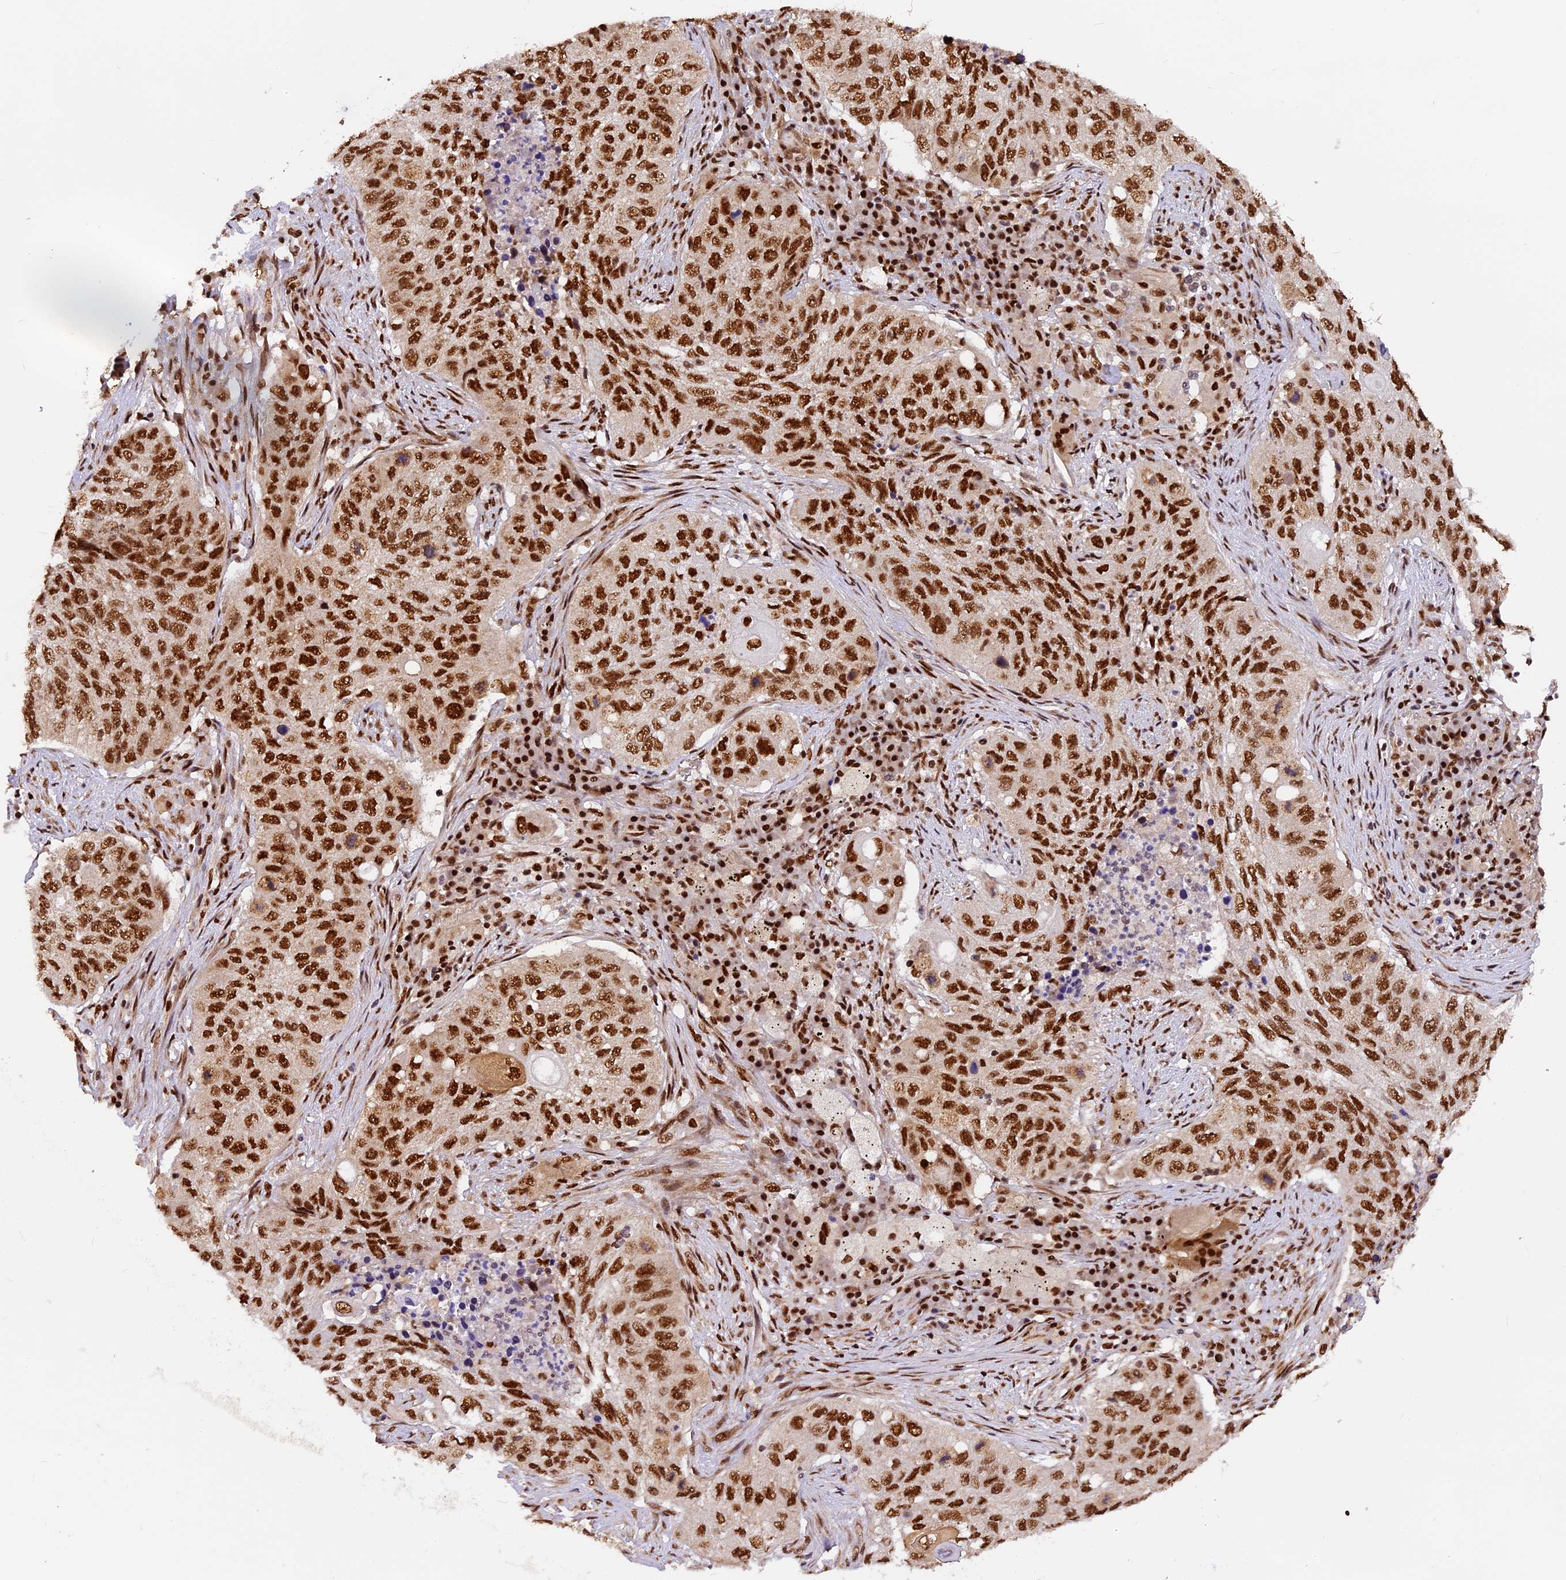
{"staining": {"intensity": "strong", "quantity": ">75%", "location": "nuclear"}, "tissue": "lung cancer", "cell_type": "Tumor cells", "image_type": "cancer", "snomed": [{"axis": "morphology", "description": "Squamous cell carcinoma, NOS"}, {"axis": "topography", "description": "Lung"}], "caption": "A brown stain shows strong nuclear staining of a protein in squamous cell carcinoma (lung) tumor cells. Nuclei are stained in blue.", "gene": "RAMAC", "patient": {"sex": "female", "age": 63}}